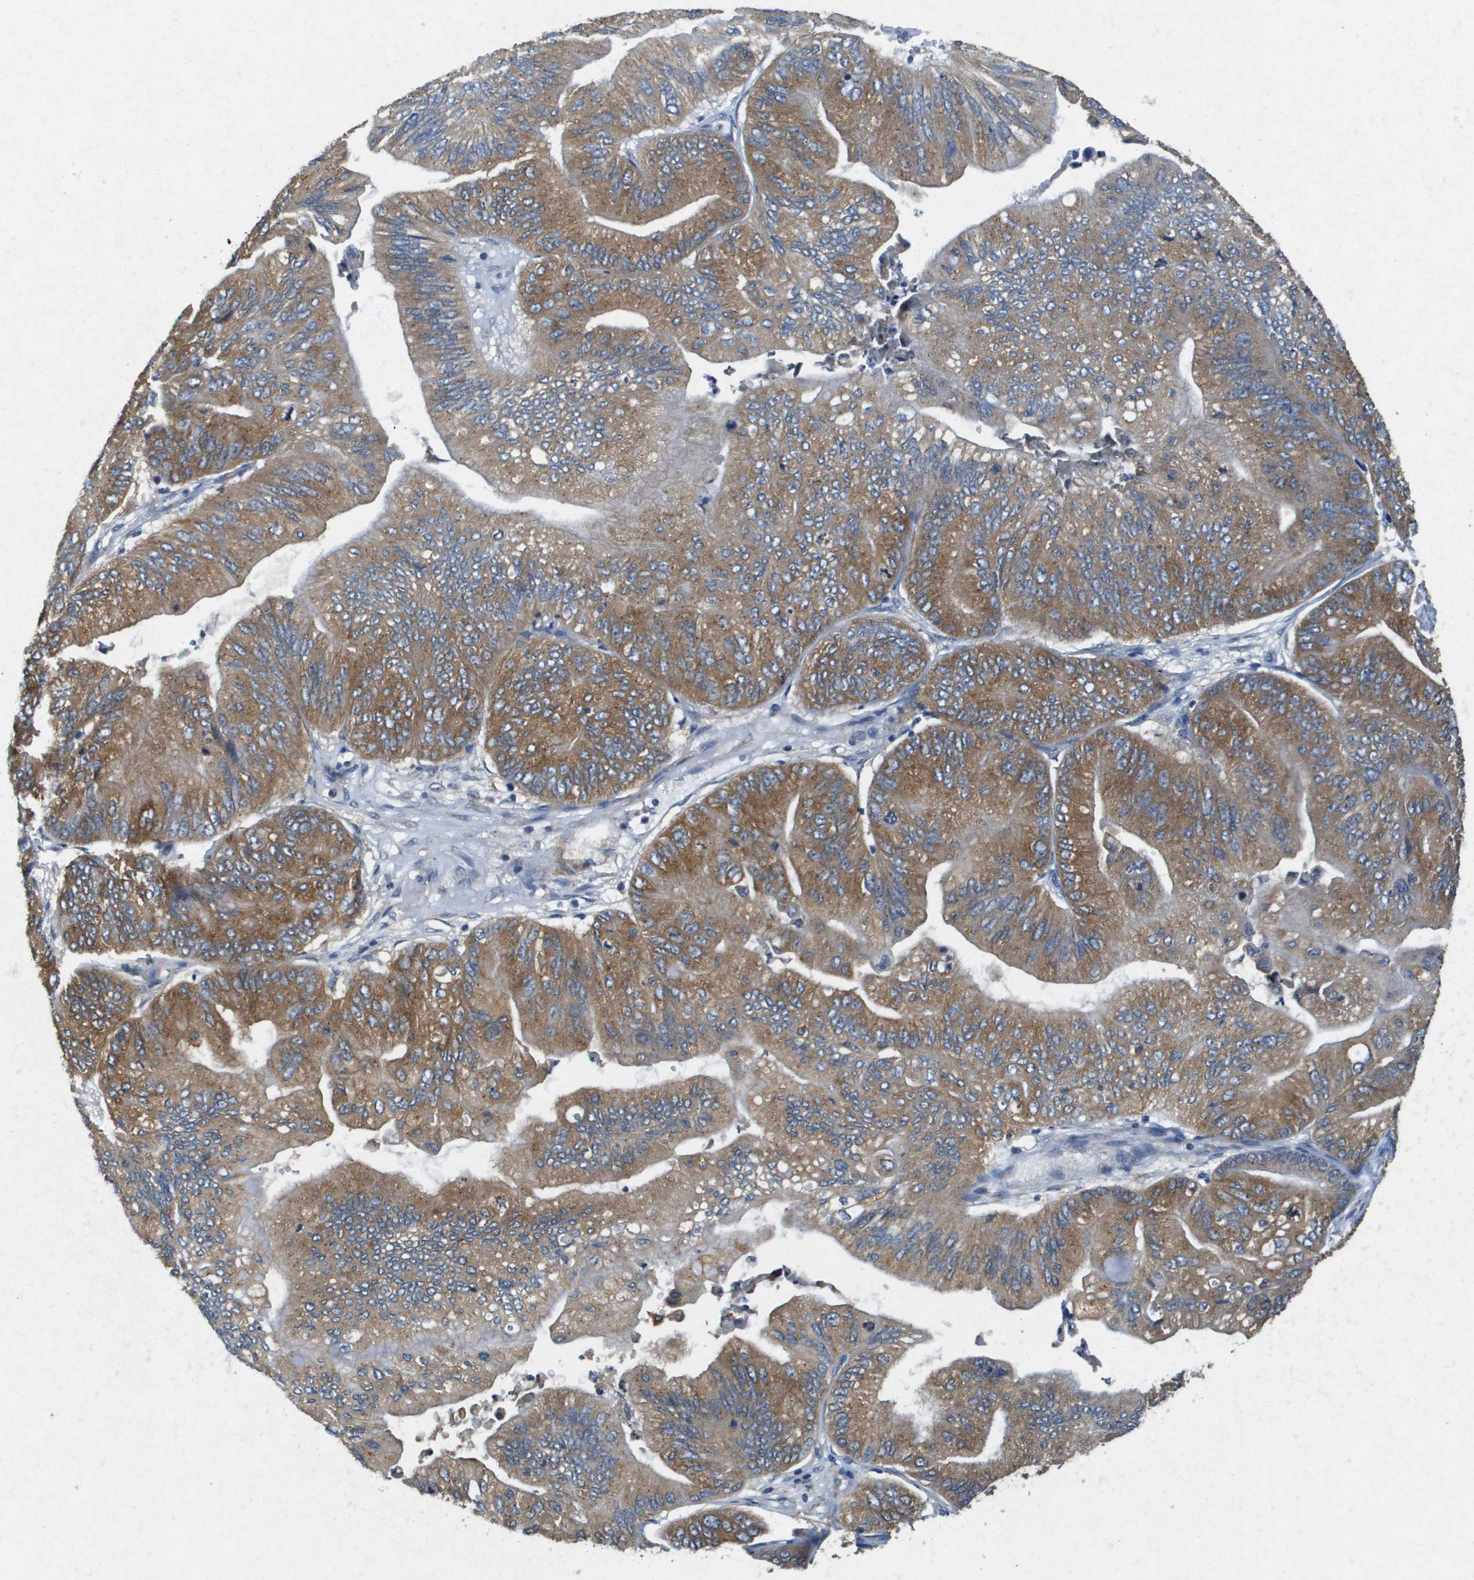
{"staining": {"intensity": "moderate", "quantity": ">75%", "location": "cytoplasmic/membranous"}, "tissue": "ovarian cancer", "cell_type": "Tumor cells", "image_type": "cancer", "snomed": [{"axis": "morphology", "description": "Cystadenocarcinoma, mucinous, NOS"}, {"axis": "topography", "description": "Ovary"}], "caption": "Ovarian cancer (mucinous cystadenocarcinoma) stained with DAB IHC shows medium levels of moderate cytoplasmic/membranous positivity in about >75% of tumor cells. (IHC, brightfield microscopy, high magnification).", "gene": "PTPRT", "patient": {"sex": "female", "age": 61}}